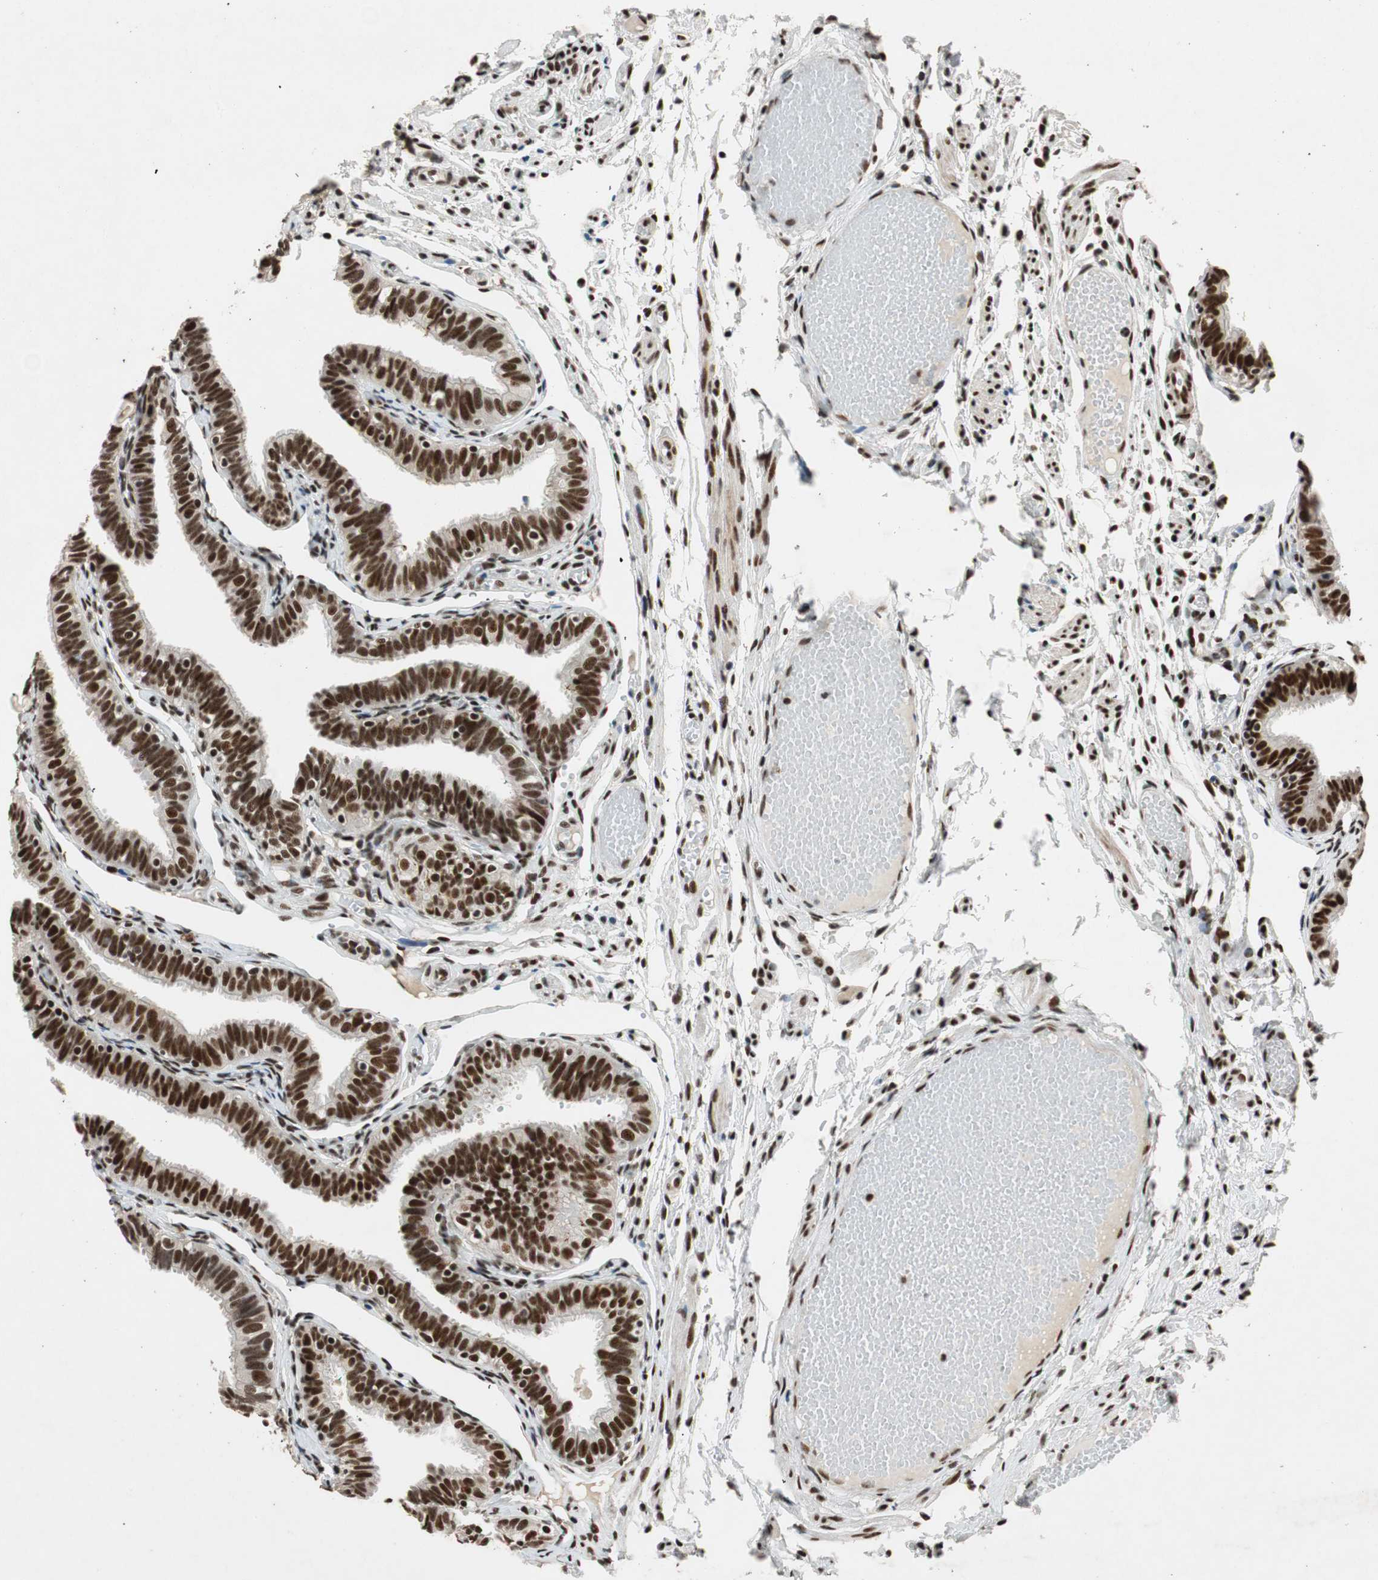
{"staining": {"intensity": "strong", "quantity": ">75%", "location": "nuclear"}, "tissue": "fallopian tube", "cell_type": "Glandular cells", "image_type": "normal", "snomed": [{"axis": "morphology", "description": "Normal tissue, NOS"}, {"axis": "topography", "description": "Fallopian tube"}], "caption": "Immunohistochemical staining of benign fallopian tube shows strong nuclear protein expression in about >75% of glandular cells.", "gene": "NCBP3", "patient": {"sex": "female", "age": 46}}